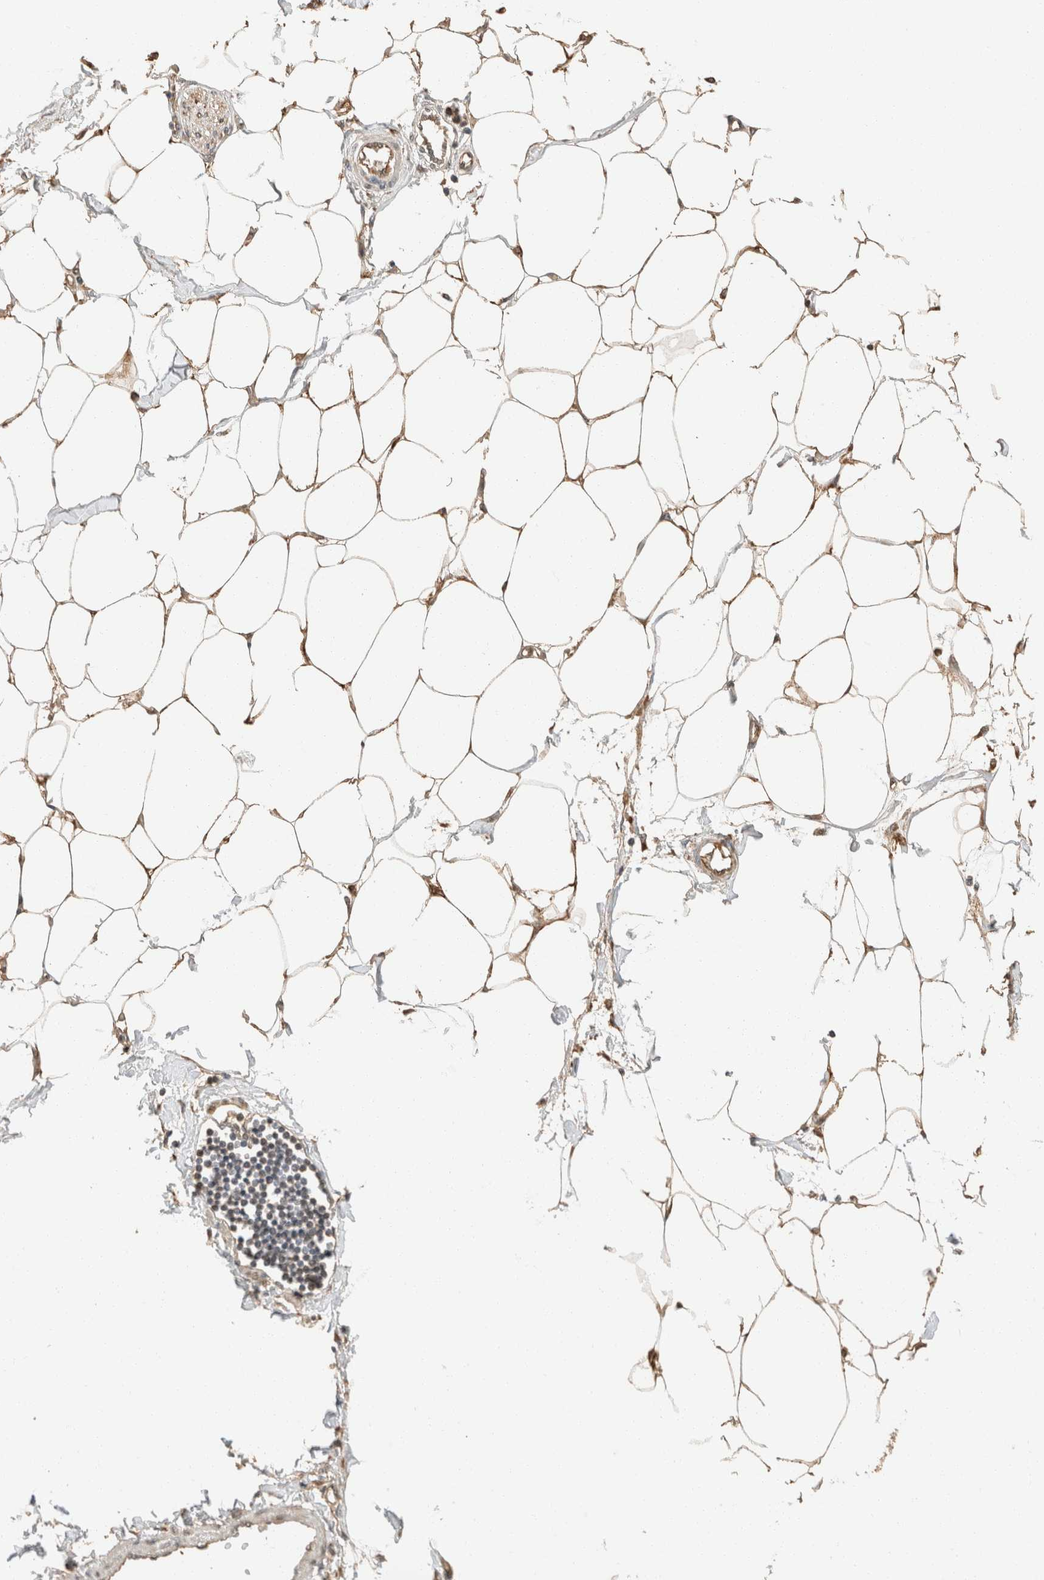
{"staining": {"intensity": "moderate", "quantity": ">75%", "location": "cytoplasmic/membranous"}, "tissue": "adipose tissue", "cell_type": "Adipocytes", "image_type": "normal", "snomed": [{"axis": "morphology", "description": "Normal tissue, NOS"}, {"axis": "morphology", "description": "Adenocarcinoma, NOS"}, {"axis": "topography", "description": "Colon"}, {"axis": "topography", "description": "Peripheral nerve tissue"}], "caption": "A micrograph of human adipose tissue stained for a protein reveals moderate cytoplasmic/membranous brown staining in adipocytes. (DAB = brown stain, brightfield microscopy at high magnification).", "gene": "TUBD1", "patient": {"sex": "male", "age": 14}}